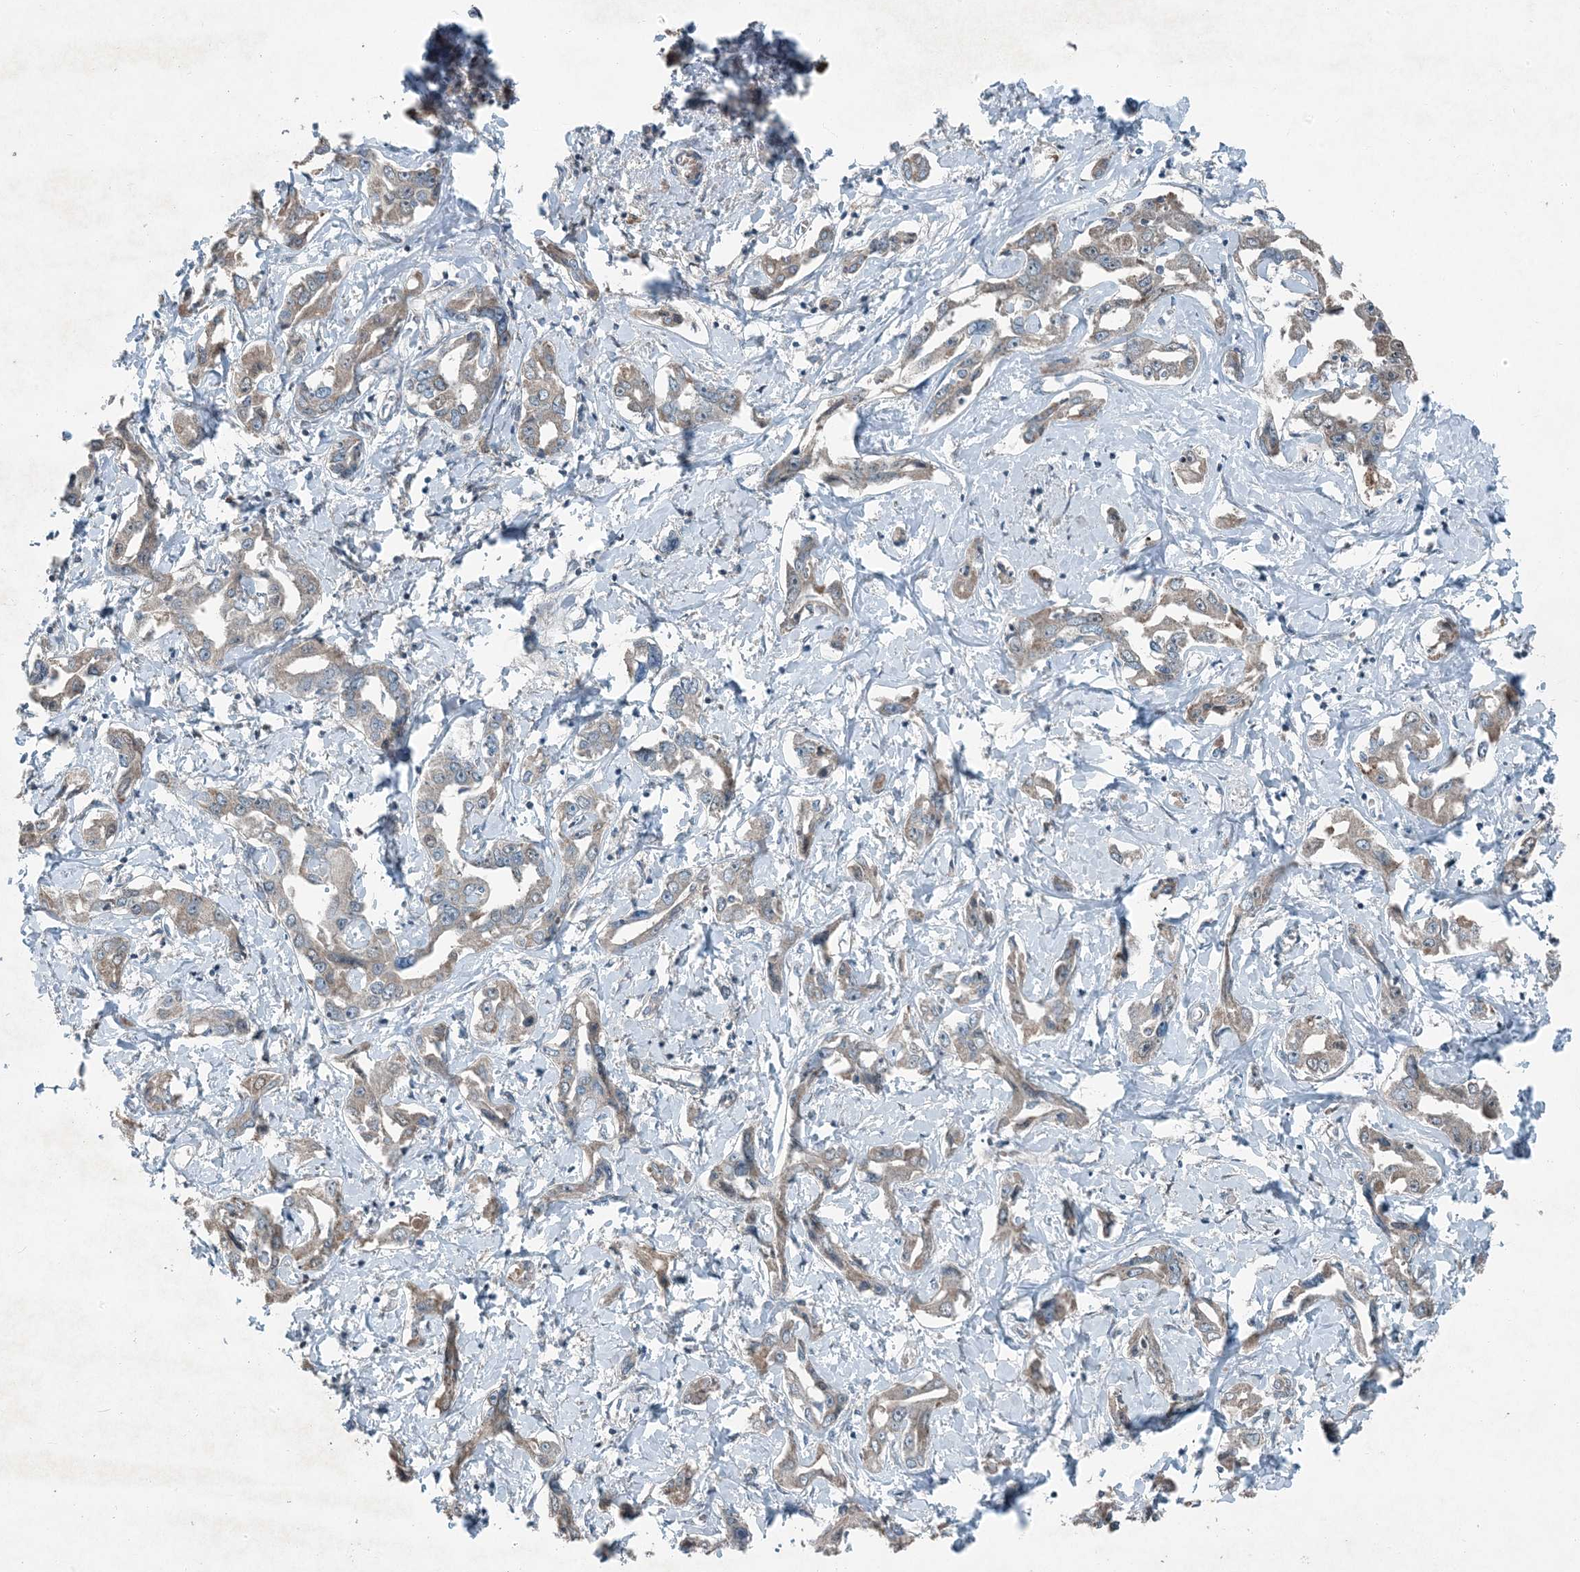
{"staining": {"intensity": "weak", "quantity": "25%-75%", "location": "cytoplasmic/membranous"}, "tissue": "liver cancer", "cell_type": "Tumor cells", "image_type": "cancer", "snomed": [{"axis": "morphology", "description": "Cholangiocarcinoma"}, {"axis": "topography", "description": "Liver"}], "caption": "A photomicrograph of human cholangiocarcinoma (liver) stained for a protein displays weak cytoplasmic/membranous brown staining in tumor cells. (DAB (3,3'-diaminobenzidine) = brown stain, brightfield microscopy at high magnification).", "gene": "APOM", "patient": {"sex": "male", "age": 59}}